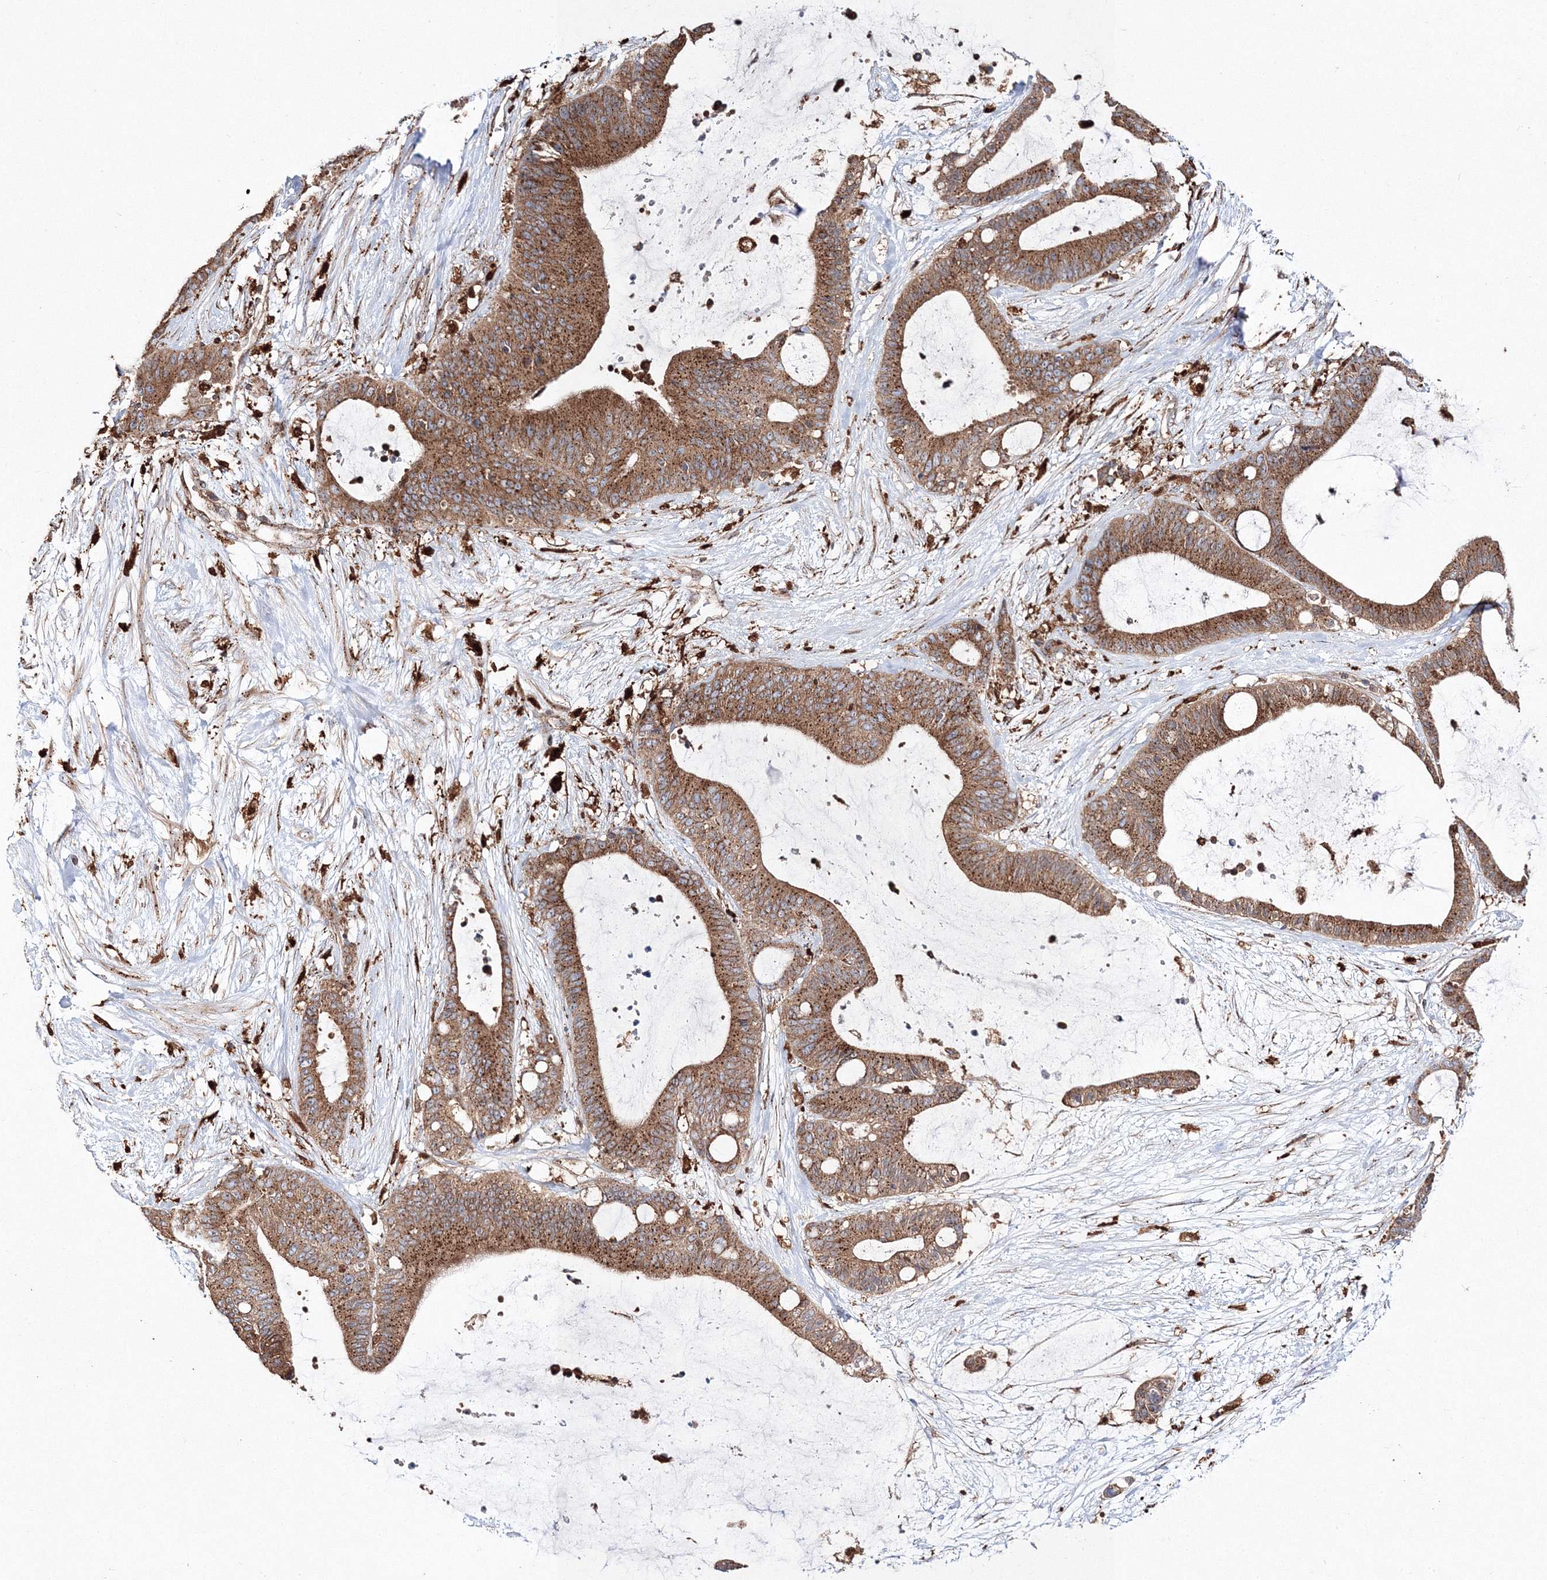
{"staining": {"intensity": "strong", "quantity": ">75%", "location": "cytoplasmic/membranous"}, "tissue": "liver cancer", "cell_type": "Tumor cells", "image_type": "cancer", "snomed": [{"axis": "morphology", "description": "Cholangiocarcinoma"}, {"axis": "topography", "description": "Liver"}], "caption": "A brown stain highlights strong cytoplasmic/membranous staining of a protein in liver cancer tumor cells.", "gene": "ARCN1", "patient": {"sex": "female", "age": 73}}